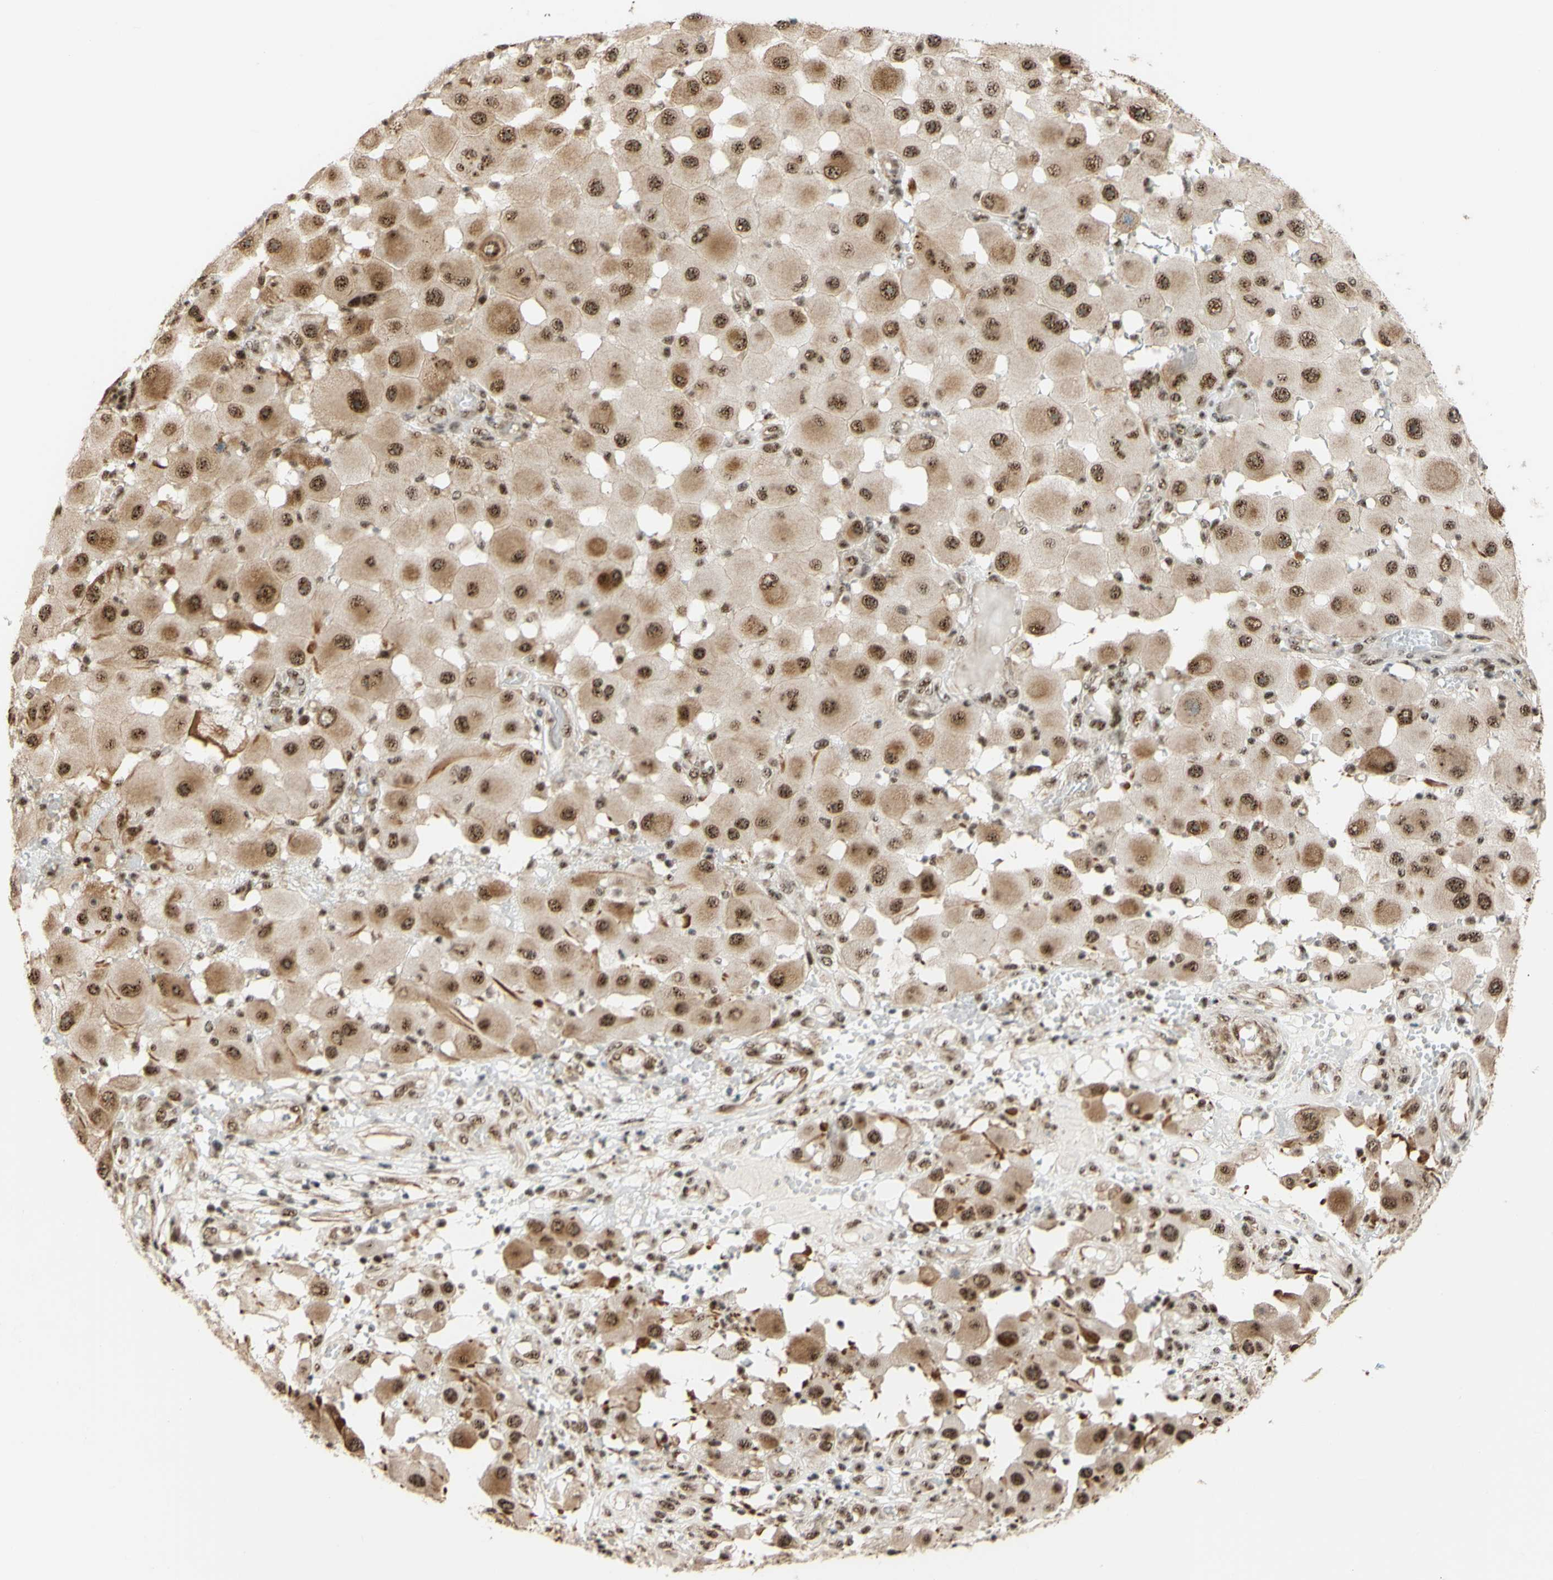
{"staining": {"intensity": "moderate", "quantity": ">75%", "location": "cytoplasmic/membranous,nuclear"}, "tissue": "melanoma", "cell_type": "Tumor cells", "image_type": "cancer", "snomed": [{"axis": "morphology", "description": "Malignant melanoma, NOS"}, {"axis": "topography", "description": "Skin"}], "caption": "Brown immunohistochemical staining in melanoma demonstrates moderate cytoplasmic/membranous and nuclear staining in approximately >75% of tumor cells.", "gene": "SAP18", "patient": {"sex": "female", "age": 81}}